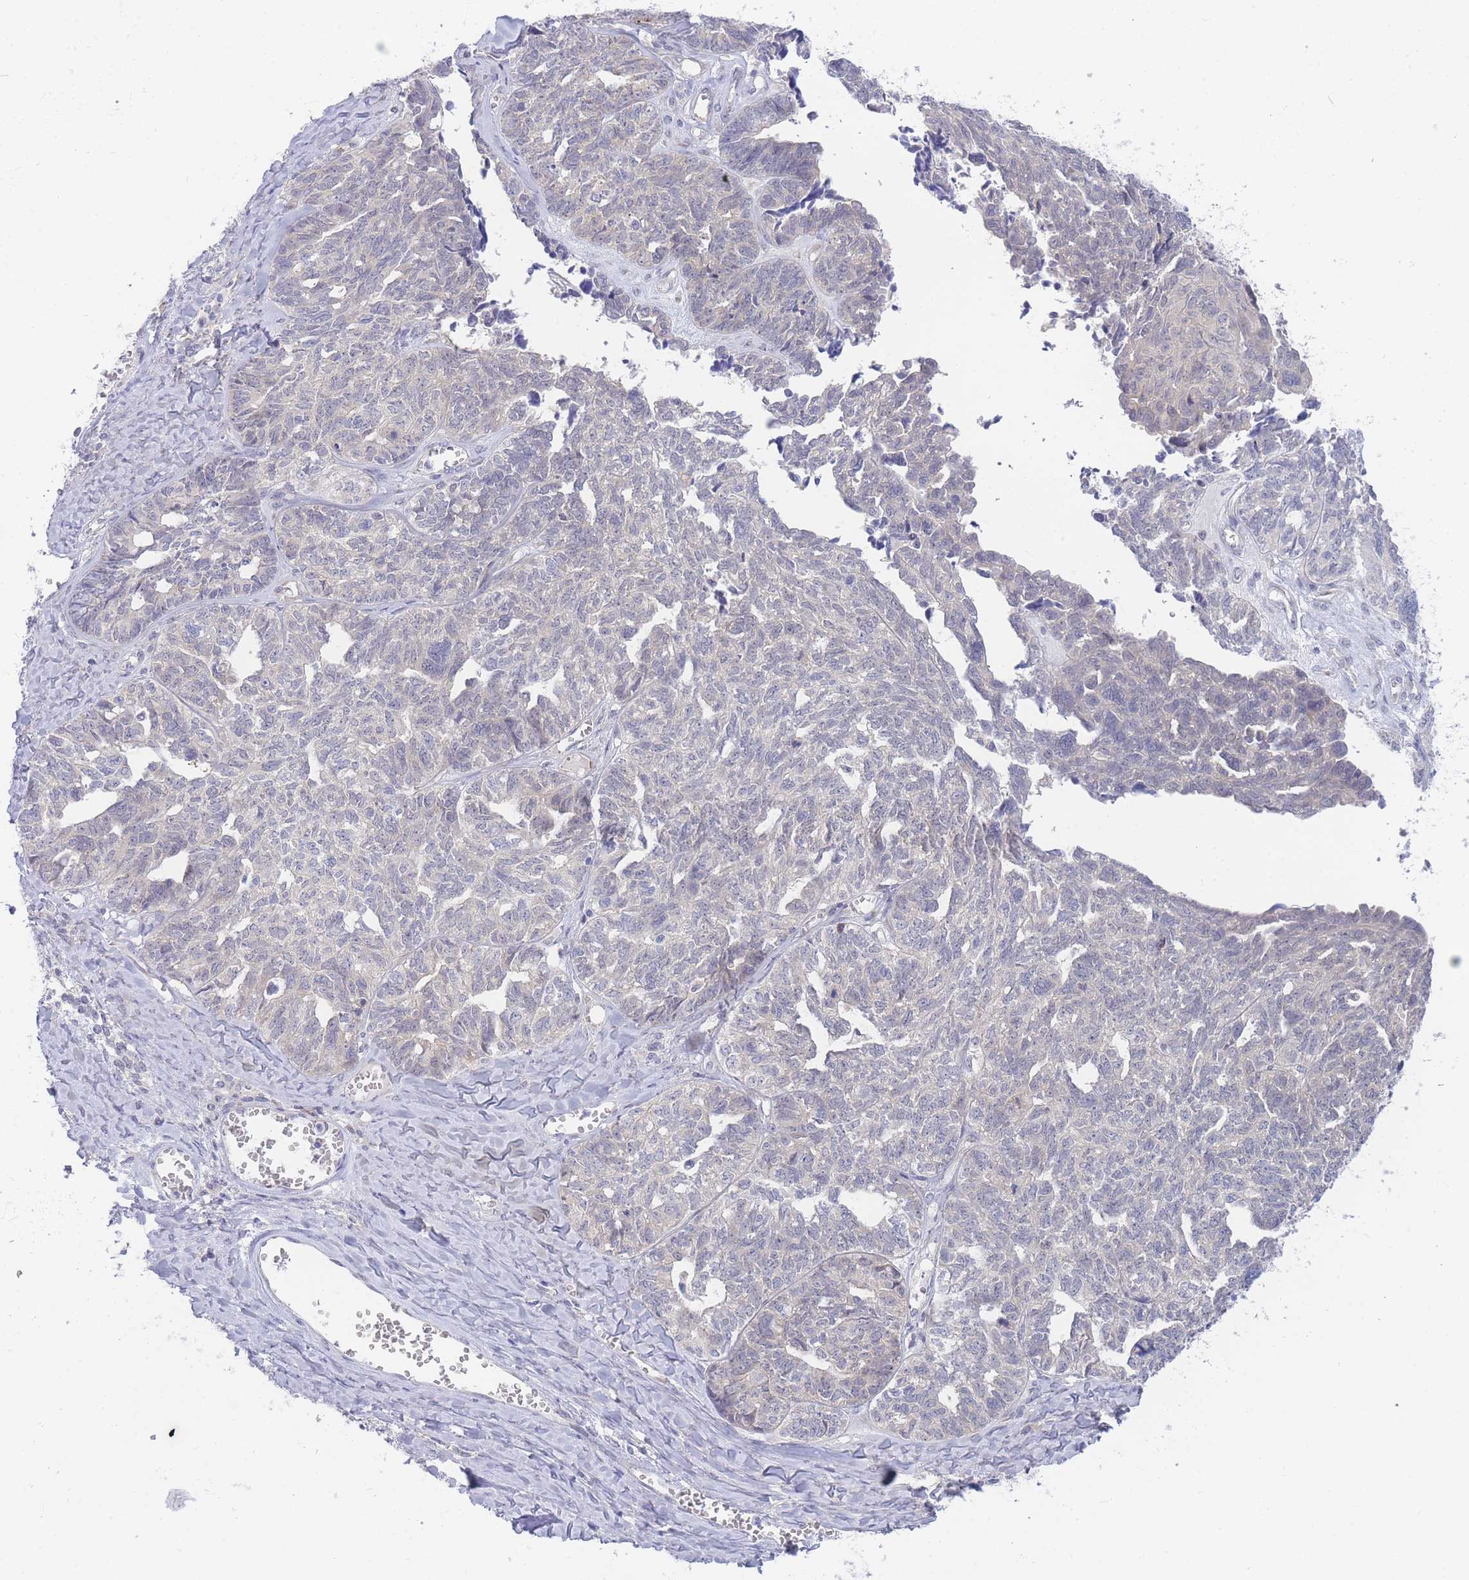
{"staining": {"intensity": "negative", "quantity": "none", "location": "none"}, "tissue": "ovarian cancer", "cell_type": "Tumor cells", "image_type": "cancer", "snomed": [{"axis": "morphology", "description": "Cystadenocarcinoma, serous, NOS"}, {"axis": "topography", "description": "Ovary"}], "caption": "The photomicrograph exhibits no significant expression in tumor cells of ovarian cancer (serous cystadenocarcinoma).", "gene": "ZNF510", "patient": {"sex": "female", "age": 79}}